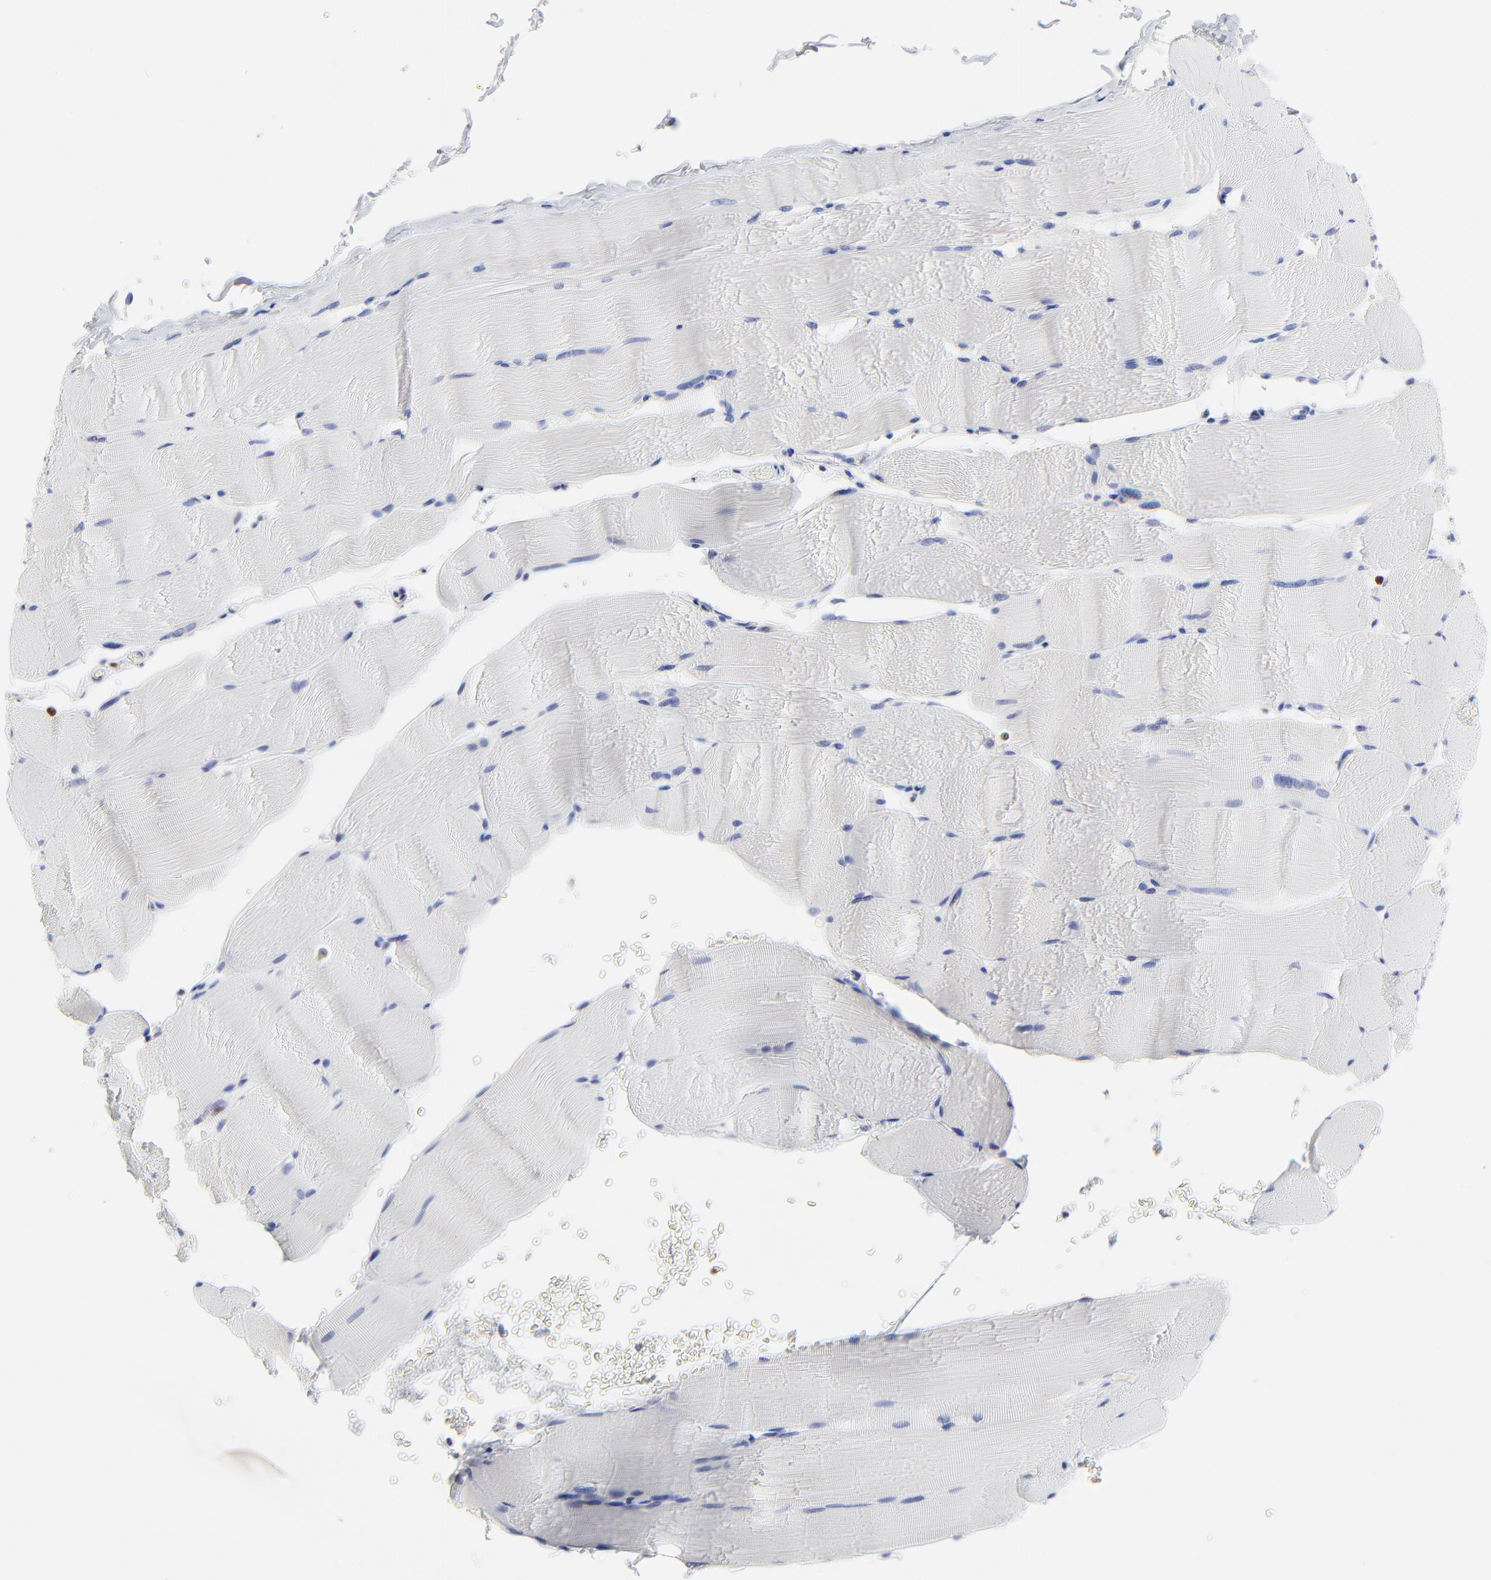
{"staining": {"intensity": "negative", "quantity": "none", "location": "none"}, "tissue": "skeletal muscle", "cell_type": "Myocytes", "image_type": "normal", "snomed": [{"axis": "morphology", "description": "Normal tissue, NOS"}, {"axis": "topography", "description": "Skeletal muscle"}], "caption": "Immunohistochemistry (IHC) of benign skeletal muscle demonstrates no expression in myocytes.", "gene": "ZAP70", "patient": {"sex": "male", "age": 62}}